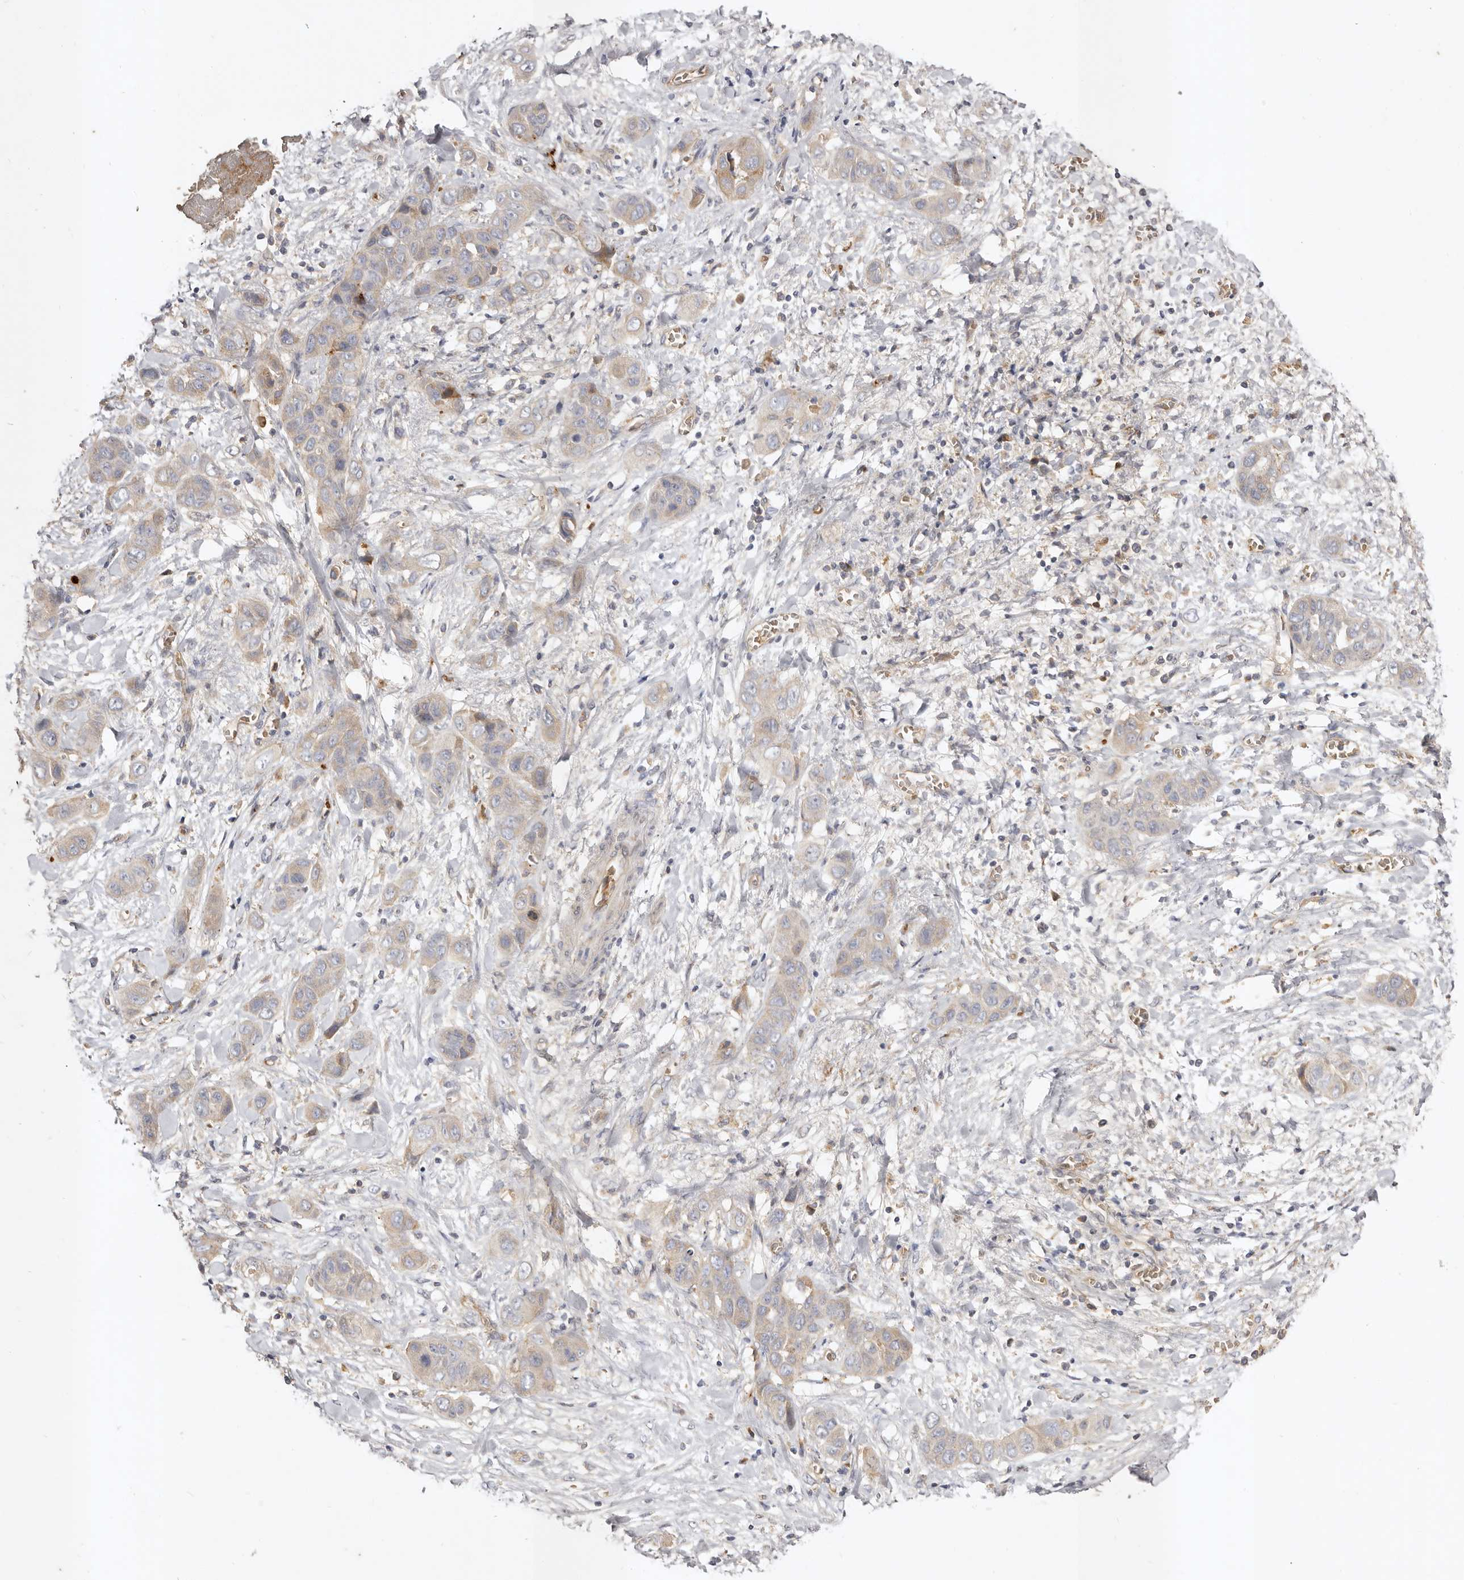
{"staining": {"intensity": "weak", "quantity": "25%-75%", "location": "cytoplasmic/membranous"}, "tissue": "liver cancer", "cell_type": "Tumor cells", "image_type": "cancer", "snomed": [{"axis": "morphology", "description": "Cholangiocarcinoma"}, {"axis": "topography", "description": "Liver"}], "caption": "This histopathology image reveals immunohistochemistry staining of liver cancer, with low weak cytoplasmic/membranous expression in about 25%-75% of tumor cells.", "gene": "ADAMTS9", "patient": {"sex": "female", "age": 52}}